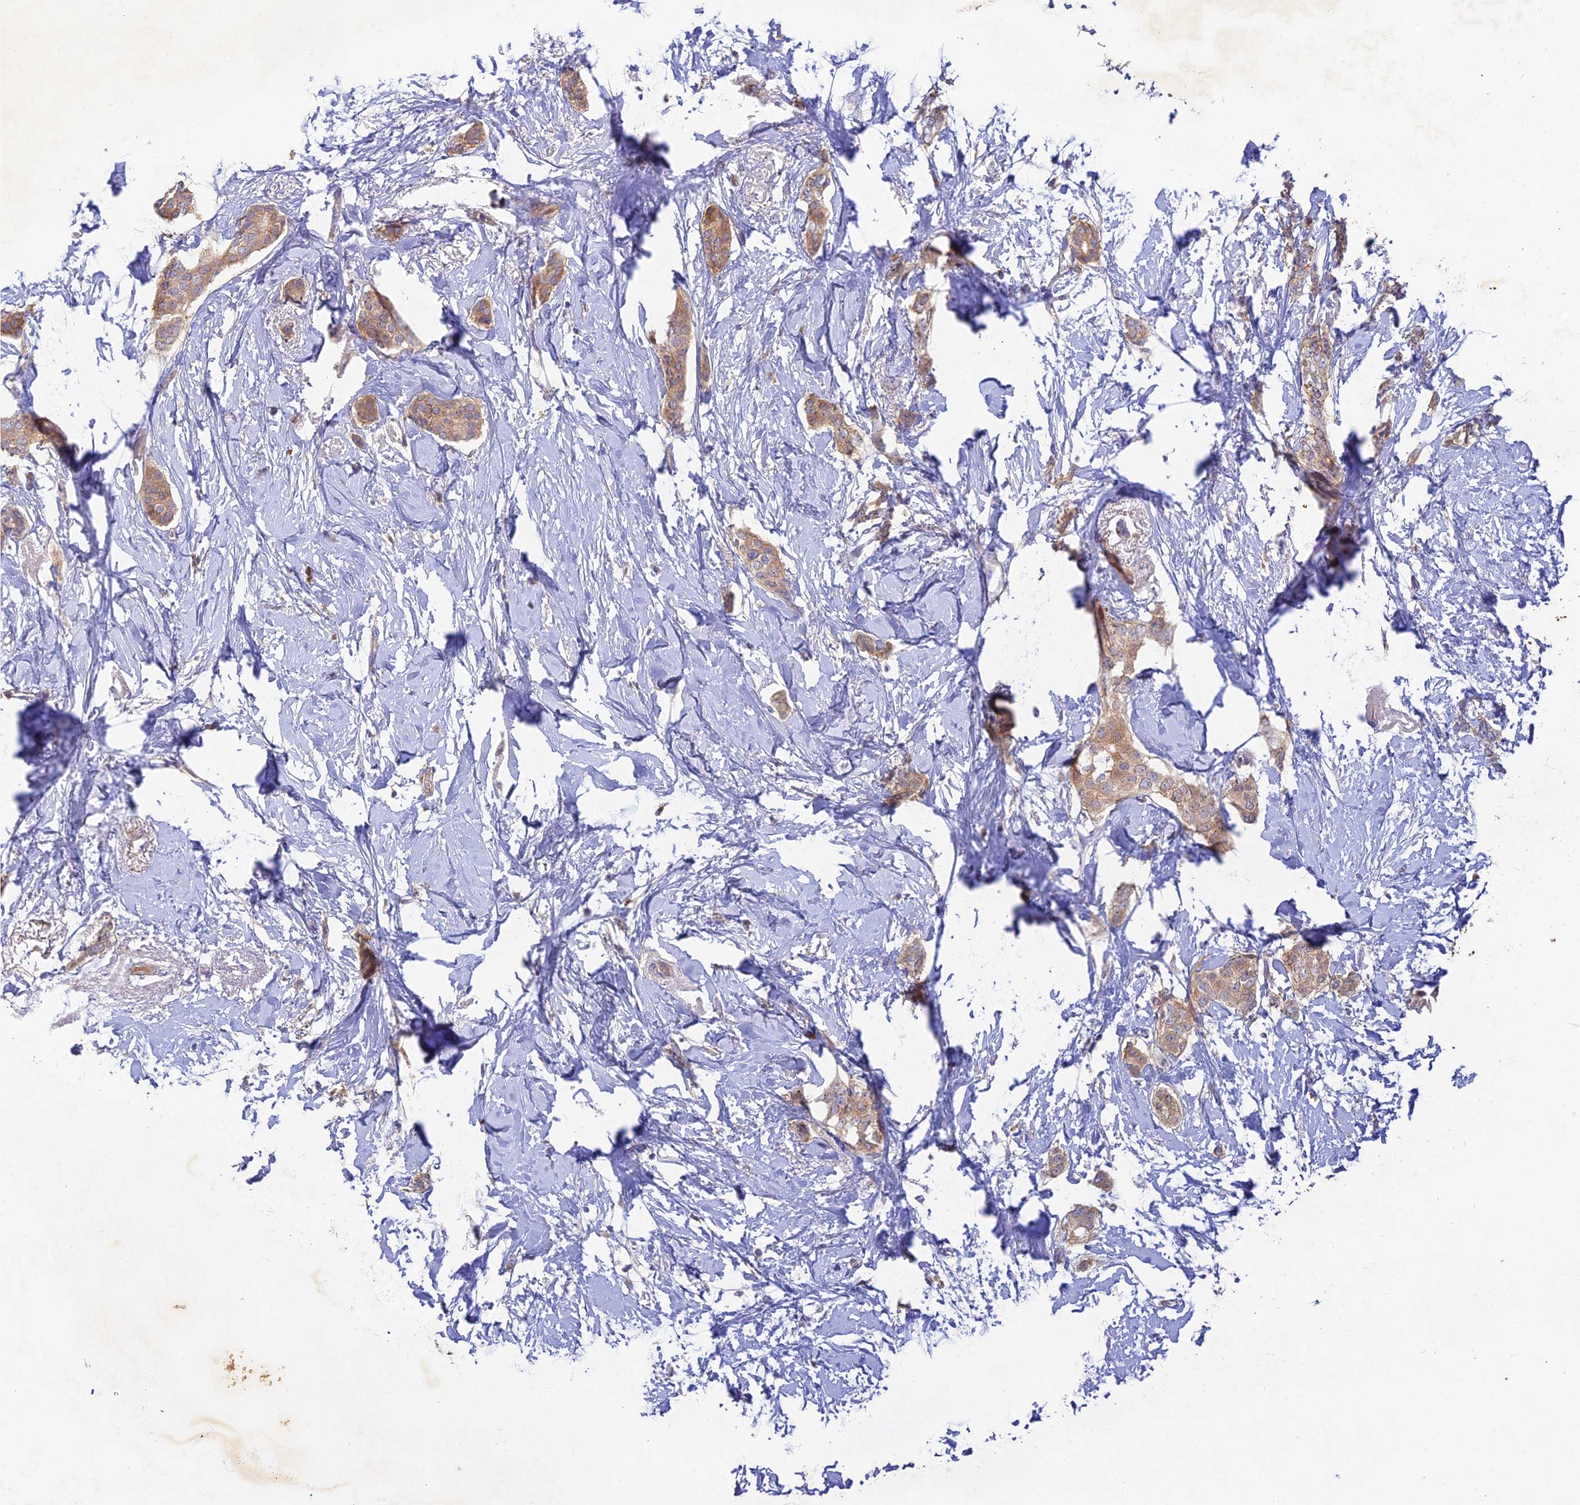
{"staining": {"intensity": "moderate", "quantity": ">75%", "location": "cytoplasmic/membranous"}, "tissue": "breast cancer", "cell_type": "Tumor cells", "image_type": "cancer", "snomed": [{"axis": "morphology", "description": "Duct carcinoma"}, {"axis": "topography", "description": "Breast"}], "caption": "Breast intraductal carcinoma stained with immunohistochemistry reveals moderate cytoplasmic/membranous expression in about >75% of tumor cells. (Stains: DAB in brown, nuclei in blue, Microscopy: brightfield microscopy at high magnification).", "gene": "ACSM5", "patient": {"sex": "female", "age": 72}}